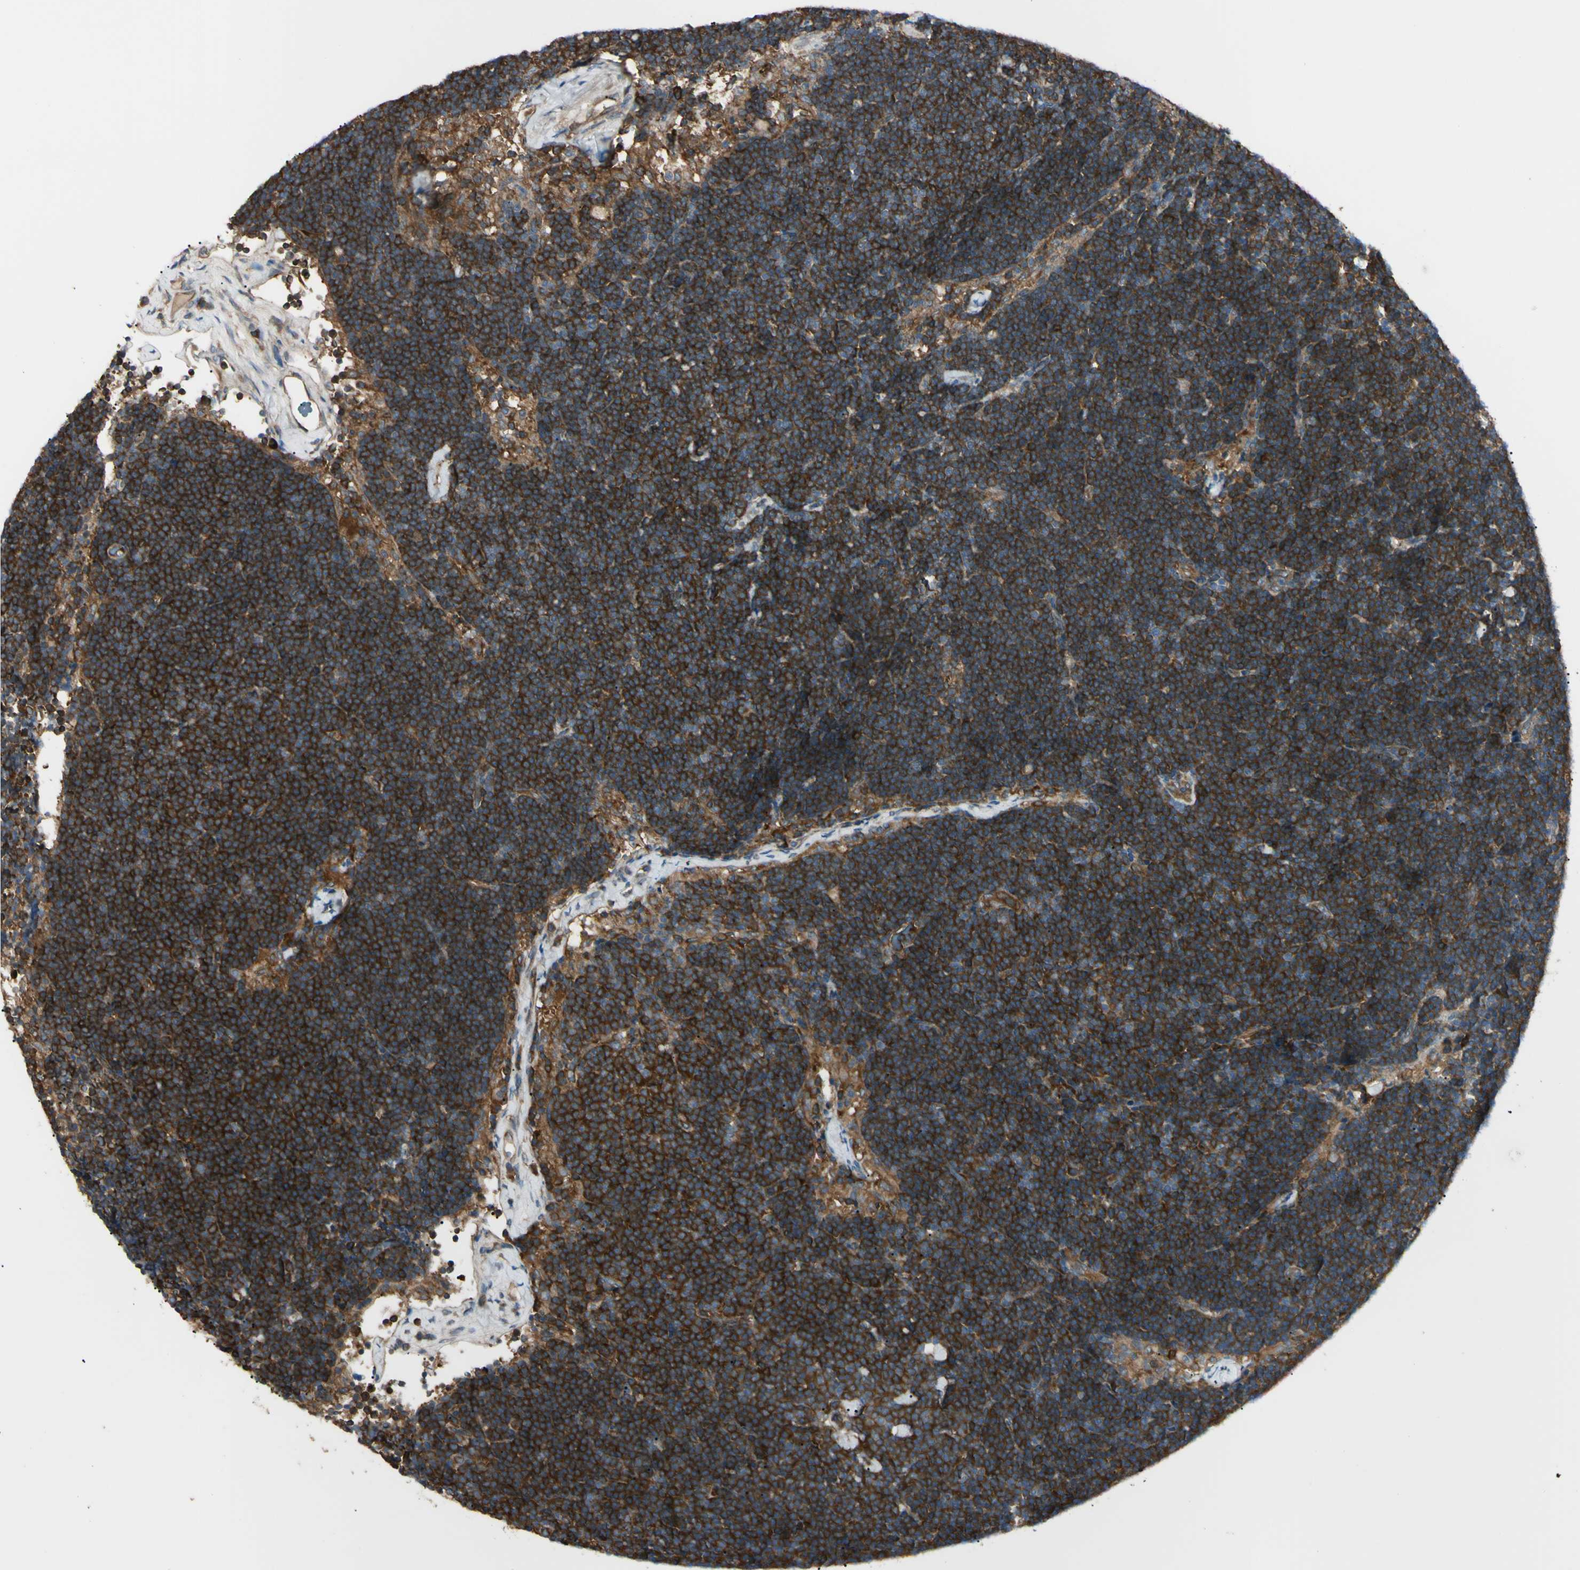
{"staining": {"intensity": "moderate", "quantity": ">75%", "location": "cytoplasmic/membranous"}, "tissue": "lymph node", "cell_type": "Germinal center cells", "image_type": "normal", "snomed": [{"axis": "morphology", "description": "Normal tissue, NOS"}, {"axis": "topography", "description": "Lymph node"}], "caption": "Brown immunohistochemical staining in benign human lymph node displays moderate cytoplasmic/membranous positivity in approximately >75% of germinal center cells.", "gene": "PTPN12", "patient": {"sex": "male", "age": 63}}